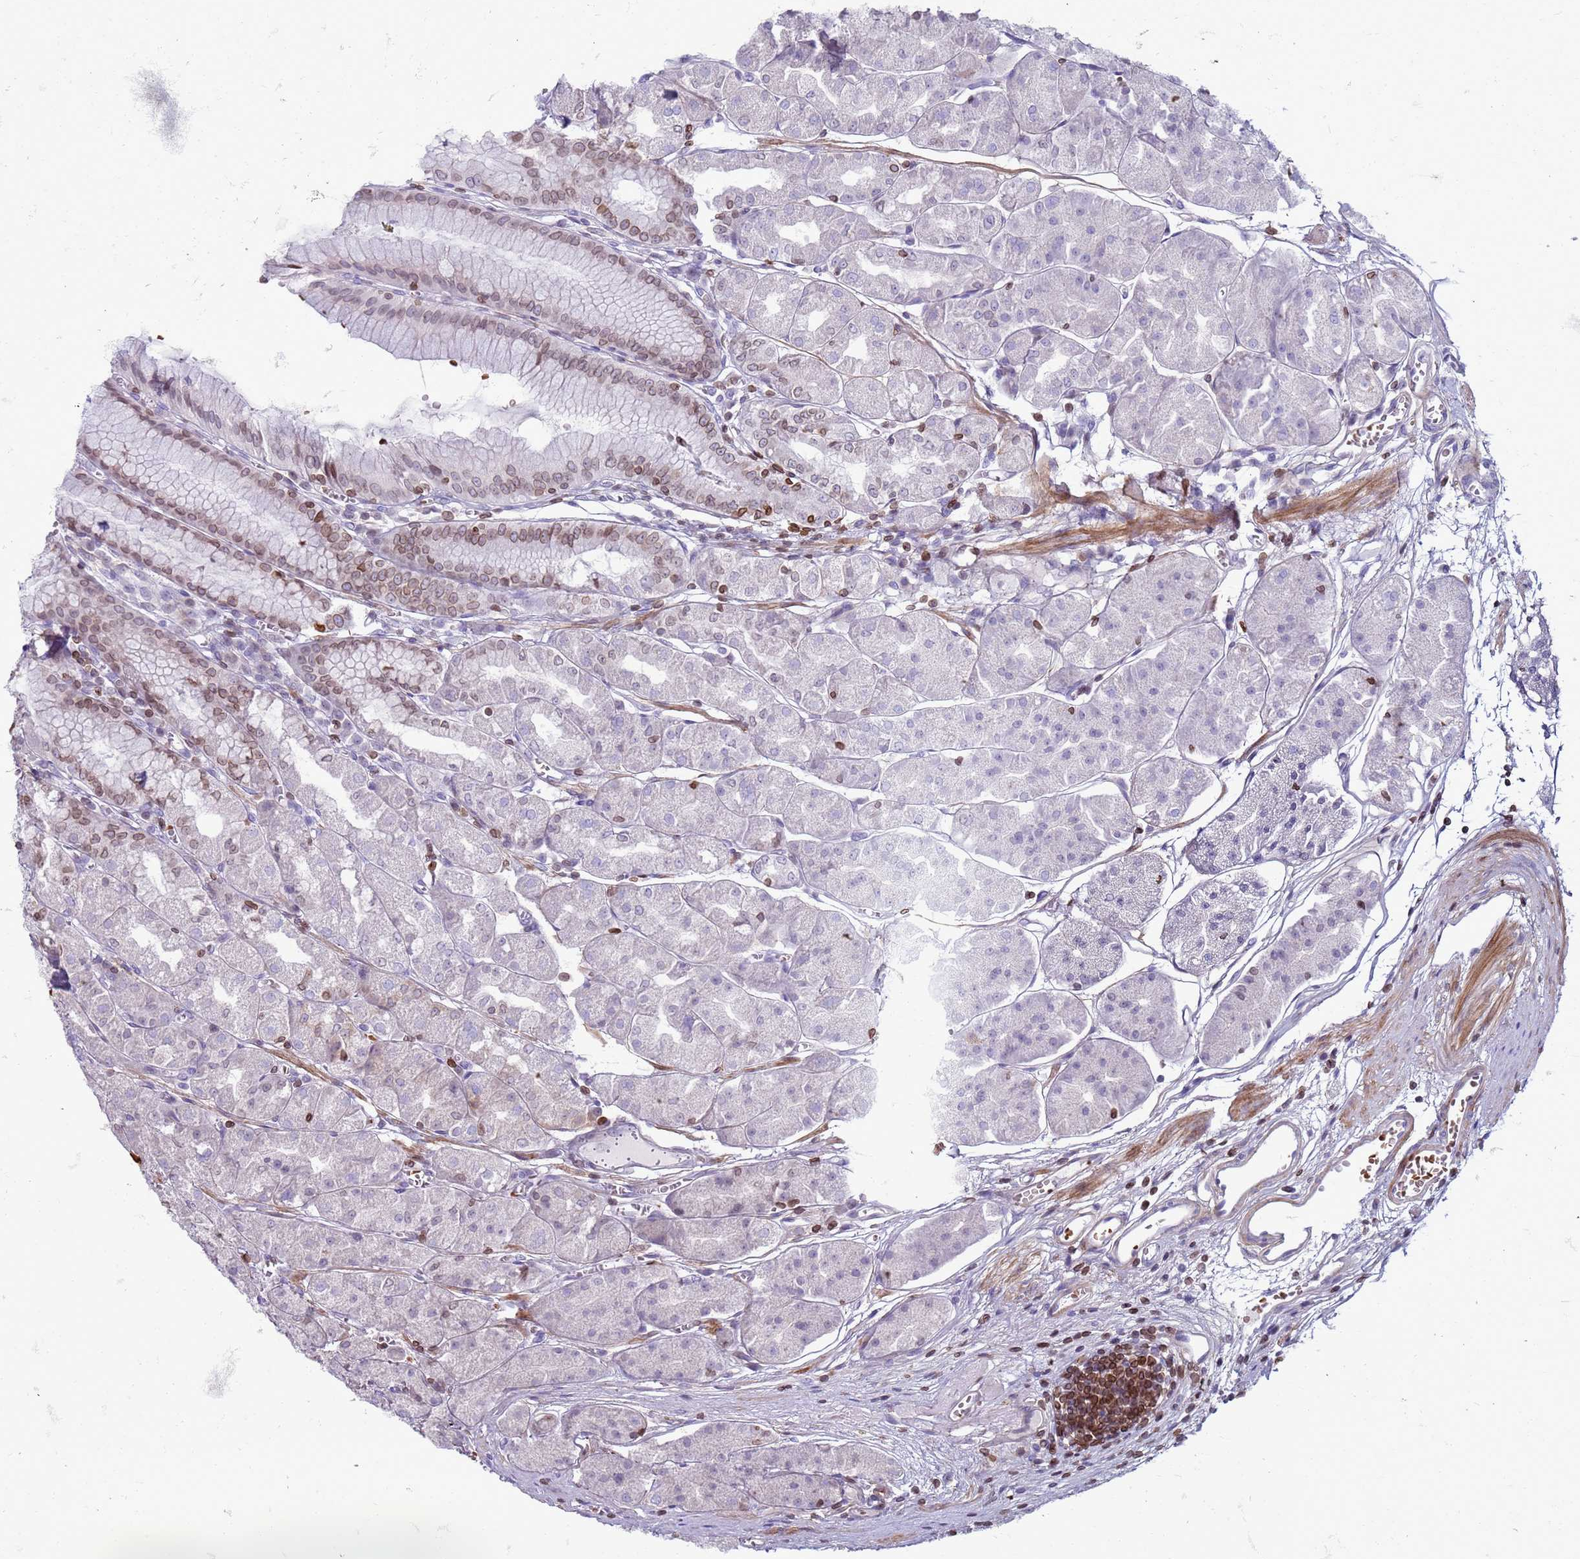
{"staining": {"intensity": "moderate", "quantity": "<25%", "location": "cytoplasmic/membranous,nuclear"}, "tissue": "stomach", "cell_type": "Glandular cells", "image_type": "normal", "snomed": [{"axis": "morphology", "description": "Normal tissue, NOS"}, {"axis": "topography", "description": "Stomach"}], "caption": "Immunohistochemistry (IHC) of benign stomach exhibits low levels of moderate cytoplasmic/membranous,nuclear positivity in approximately <25% of glandular cells.", "gene": "METTL25B", "patient": {"sex": "male", "age": 55}}